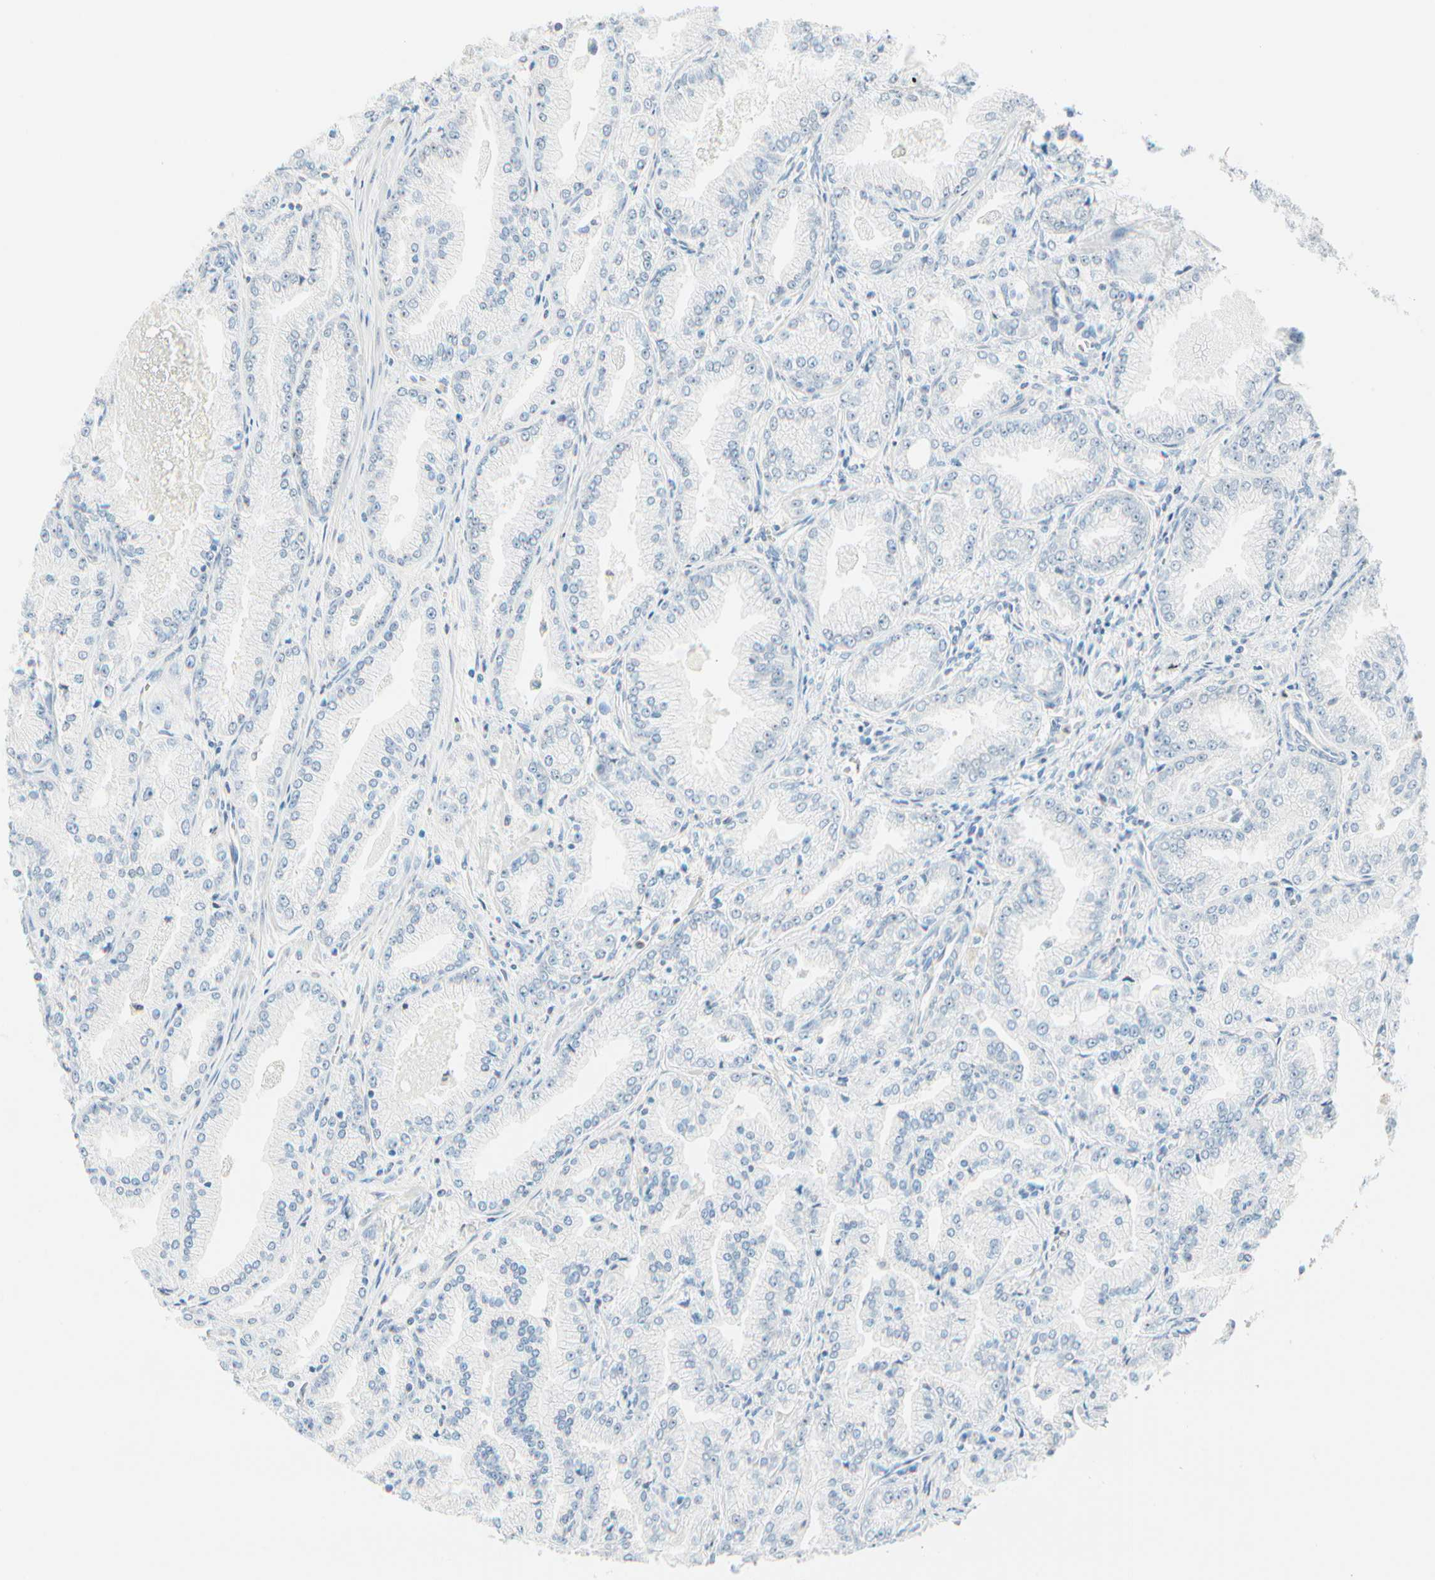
{"staining": {"intensity": "negative", "quantity": "none", "location": "none"}, "tissue": "prostate cancer", "cell_type": "Tumor cells", "image_type": "cancer", "snomed": [{"axis": "morphology", "description": "Adenocarcinoma, High grade"}, {"axis": "topography", "description": "Prostate"}], "caption": "An IHC photomicrograph of prostate cancer is shown. There is no staining in tumor cells of prostate cancer.", "gene": "MLLT10", "patient": {"sex": "male", "age": 61}}